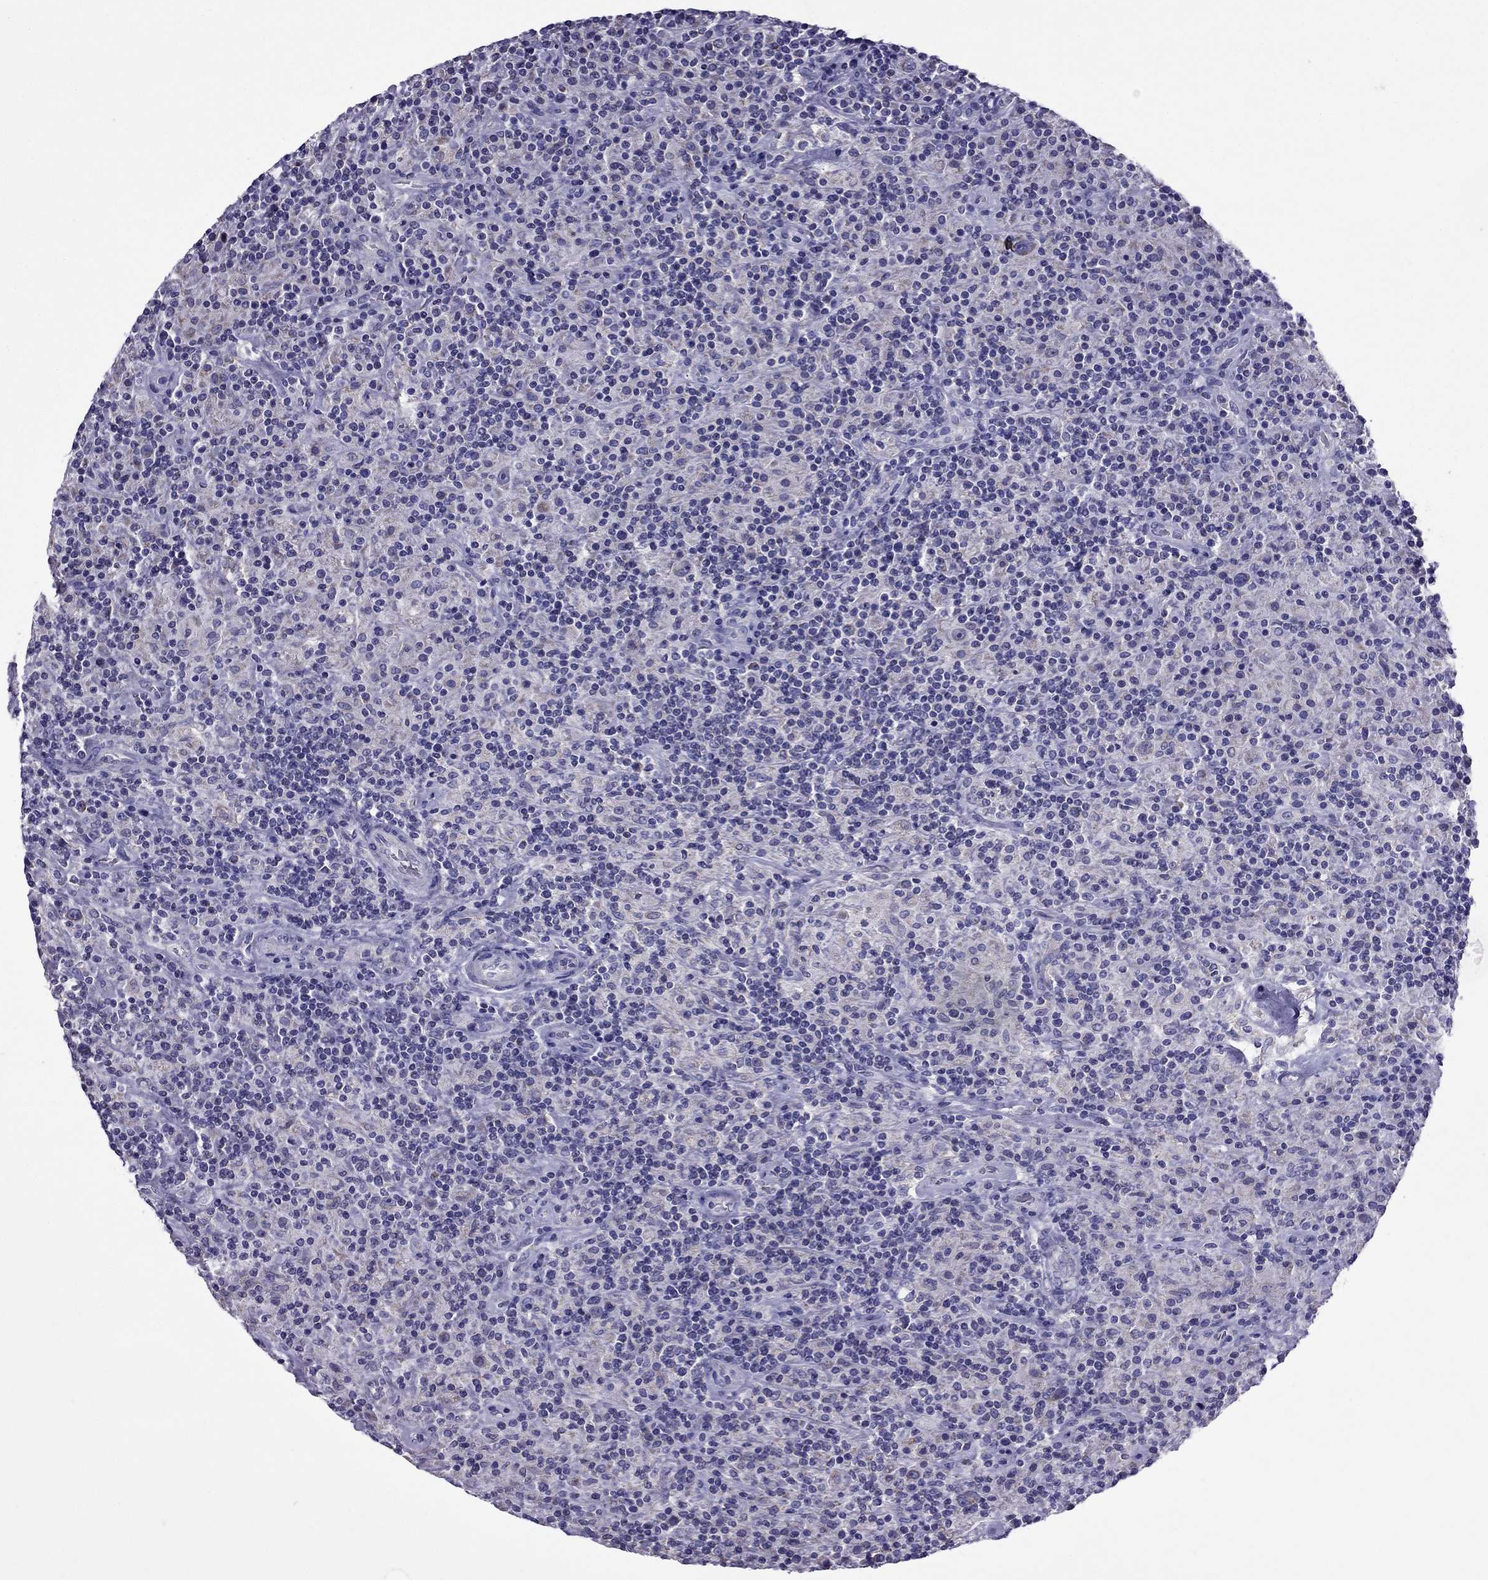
{"staining": {"intensity": "negative", "quantity": "none", "location": "none"}, "tissue": "lymphoma", "cell_type": "Tumor cells", "image_type": "cancer", "snomed": [{"axis": "morphology", "description": "Hodgkin's disease, NOS"}, {"axis": "topography", "description": "Lymph node"}], "caption": "High power microscopy photomicrograph of an immunohistochemistry (IHC) image of lymphoma, revealing no significant expression in tumor cells. (DAB (3,3'-diaminobenzidine) immunohistochemistry (IHC) with hematoxylin counter stain).", "gene": "DSC1", "patient": {"sex": "male", "age": 70}}